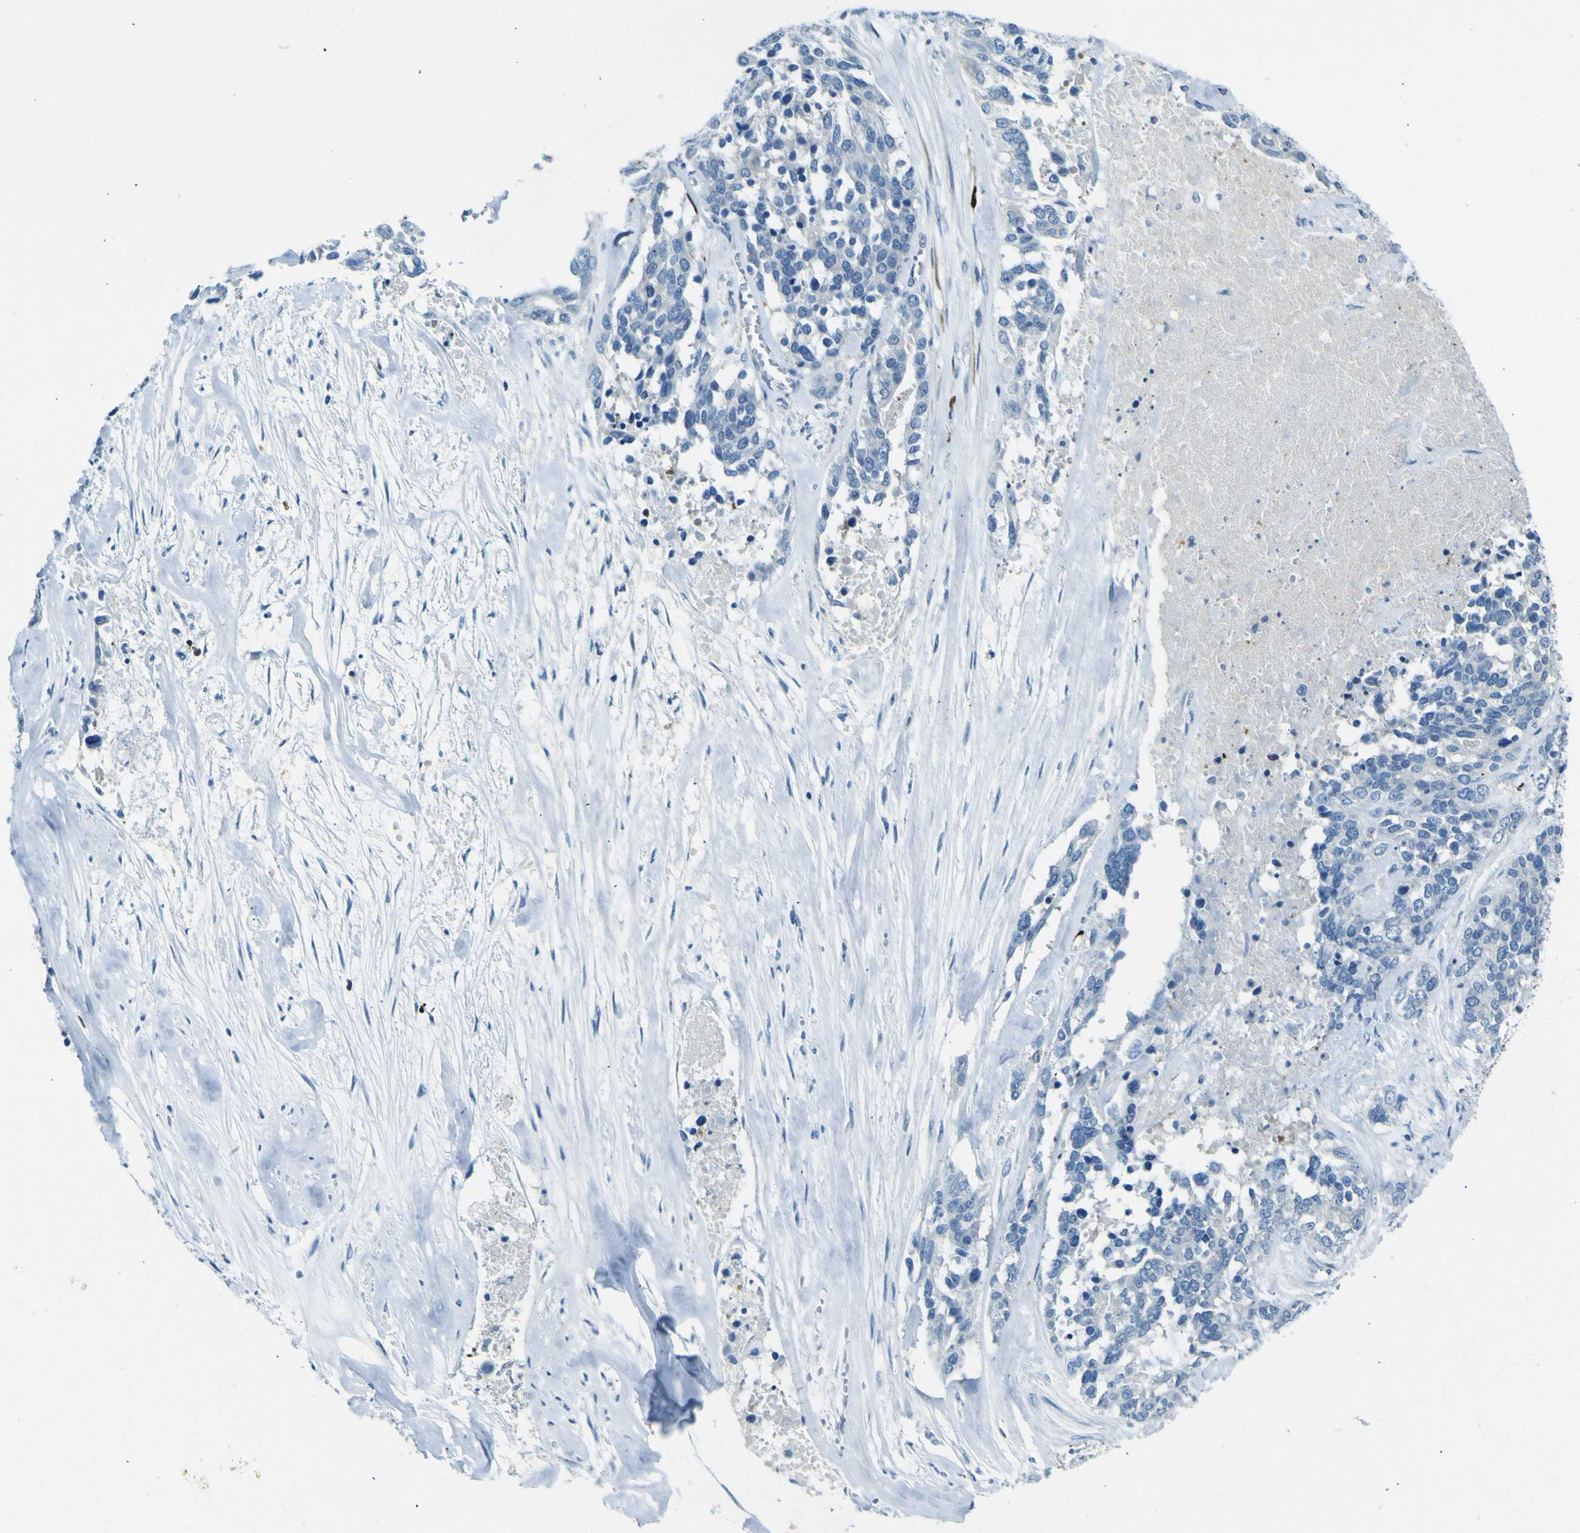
{"staining": {"intensity": "negative", "quantity": "none", "location": "none"}, "tissue": "ovarian cancer", "cell_type": "Tumor cells", "image_type": "cancer", "snomed": [{"axis": "morphology", "description": "Cystadenocarcinoma, serous, NOS"}, {"axis": "topography", "description": "Ovary"}], "caption": "Immunohistochemical staining of ovarian cancer (serous cystadenocarcinoma) reveals no significant positivity in tumor cells.", "gene": "SORCS1", "patient": {"sex": "female", "age": 44}}